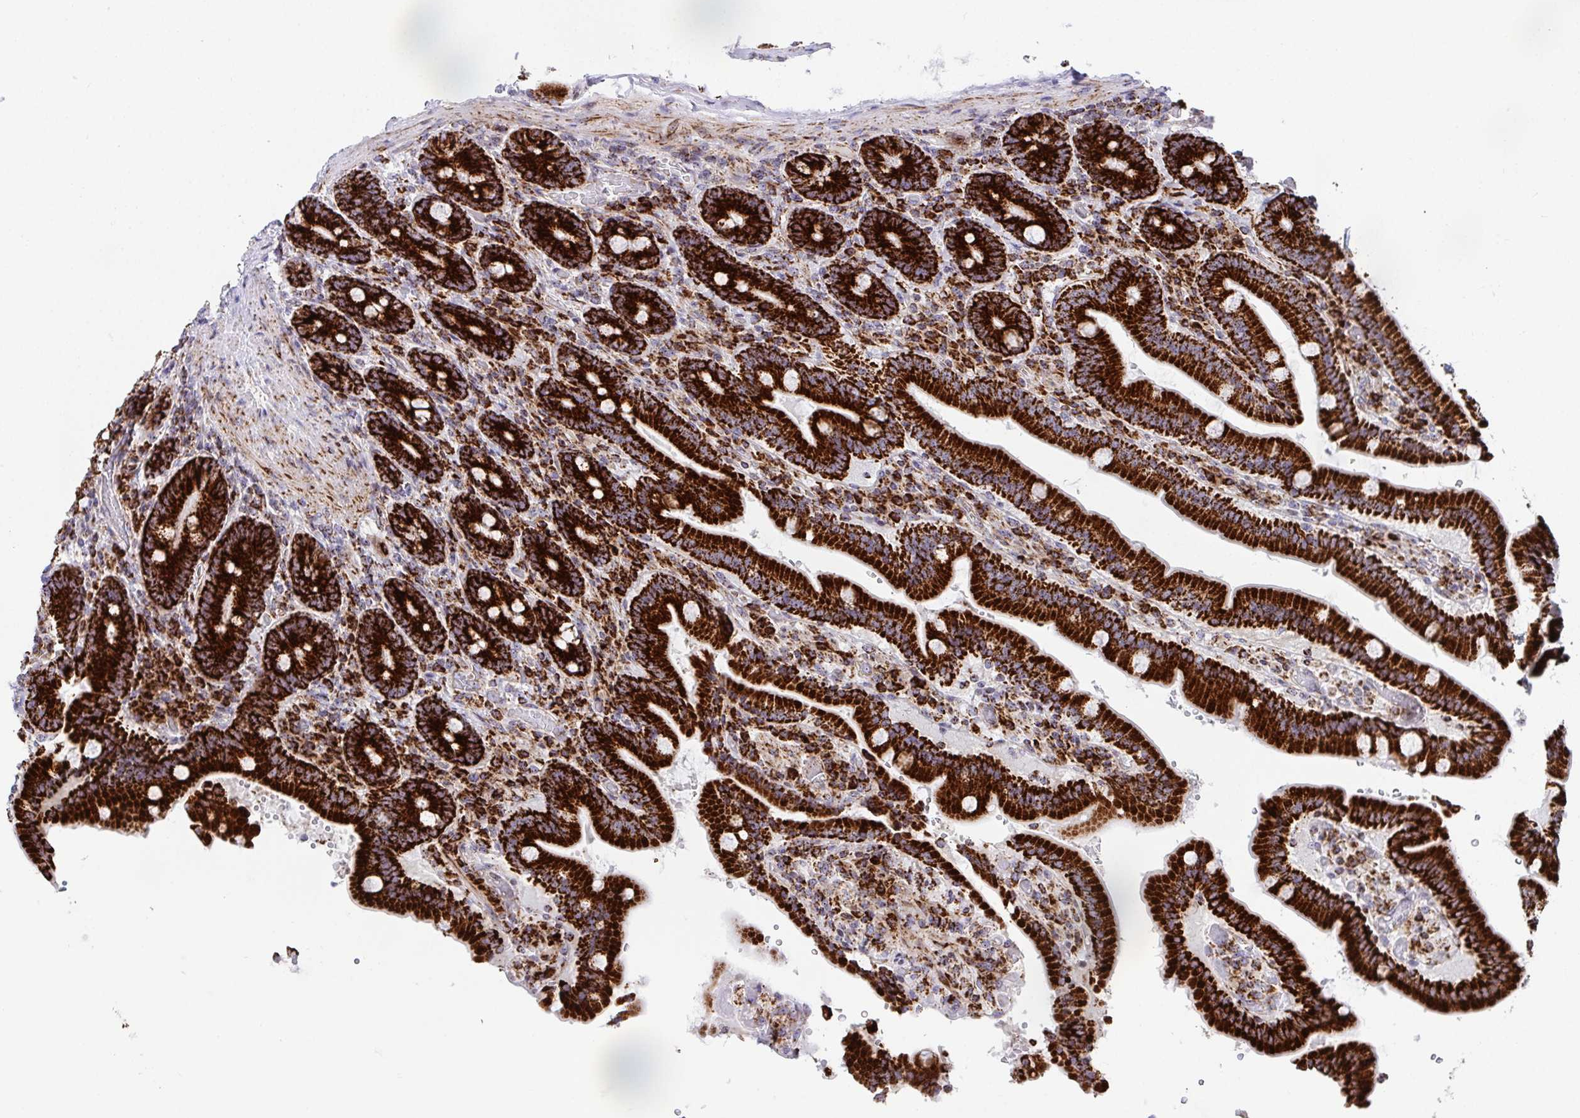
{"staining": {"intensity": "strong", "quantity": ">75%", "location": "cytoplasmic/membranous"}, "tissue": "duodenum", "cell_type": "Glandular cells", "image_type": "normal", "snomed": [{"axis": "morphology", "description": "Normal tissue, NOS"}, {"axis": "topography", "description": "Duodenum"}], "caption": "The micrograph exhibits a brown stain indicating the presence of a protein in the cytoplasmic/membranous of glandular cells in duodenum. (Brightfield microscopy of DAB IHC at high magnification).", "gene": "ATP5MJ", "patient": {"sex": "female", "age": 62}}